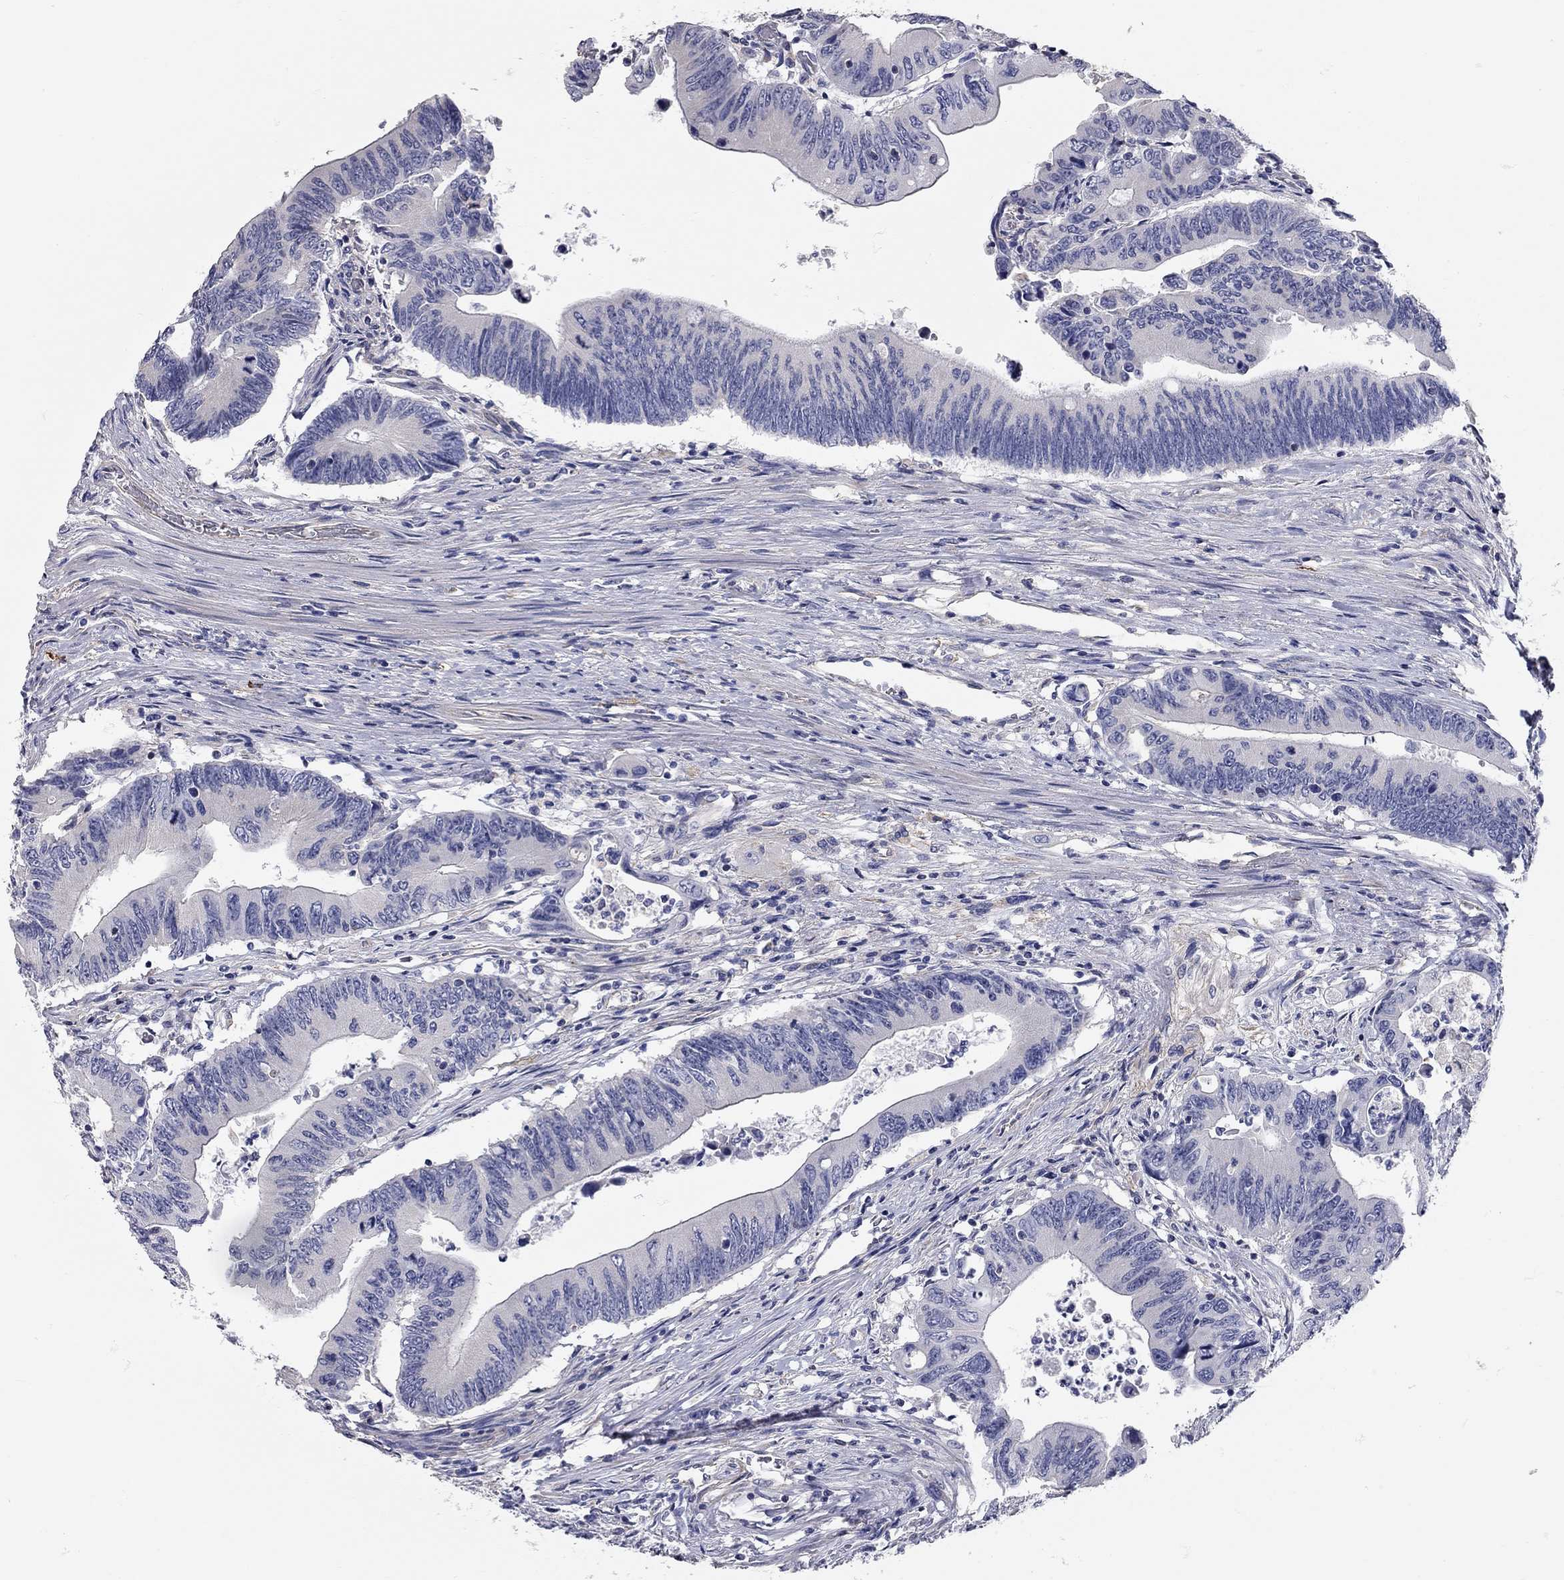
{"staining": {"intensity": "negative", "quantity": "none", "location": "none"}, "tissue": "colorectal cancer", "cell_type": "Tumor cells", "image_type": "cancer", "snomed": [{"axis": "morphology", "description": "Adenocarcinoma, NOS"}, {"axis": "topography", "description": "Colon"}], "caption": "Human colorectal adenocarcinoma stained for a protein using immunohistochemistry demonstrates no expression in tumor cells.", "gene": "C10orf90", "patient": {"sex": "female", "age": 90}}